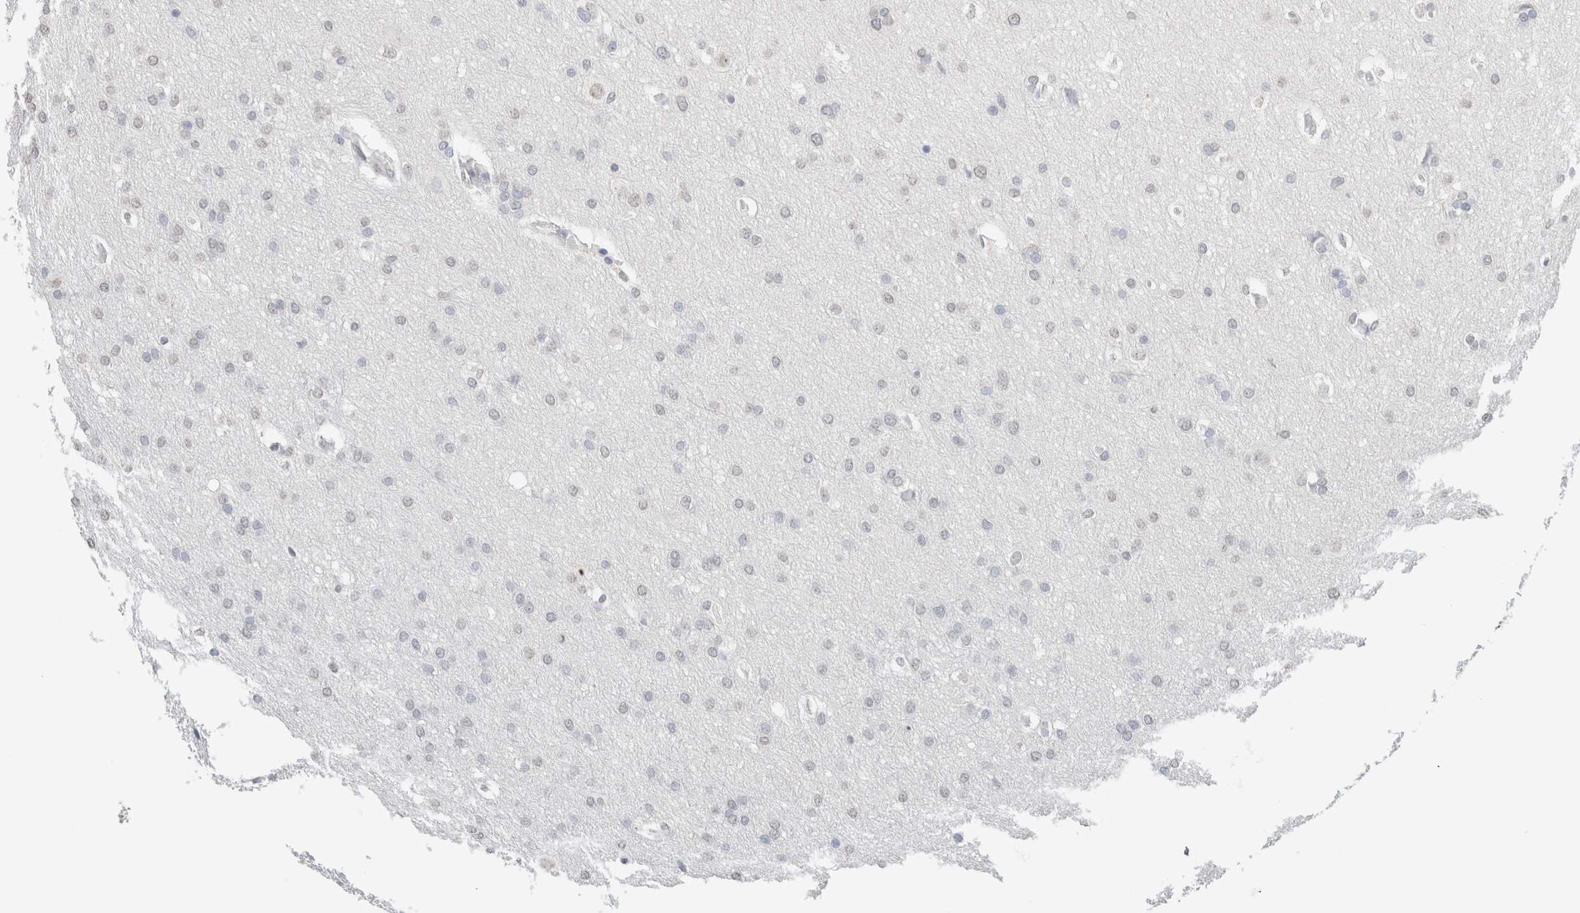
{"staining": {"intensity": "negative", "quantity": "none", "location": "none"}, "tissue": "glioma", "cell_type": "Tumor cells", "image_type": "cancer", "snomed": [{"axis": "morphology", "description": "Glioma, malignant, Low grade"}, {"axis": "topography", "description": "Brain"}], "caption": "Tumor cells show no significant protein staining in malignant glioma (low-grade).", "gene": "CD80", "patient": {"sex": "female", "age": 37}}